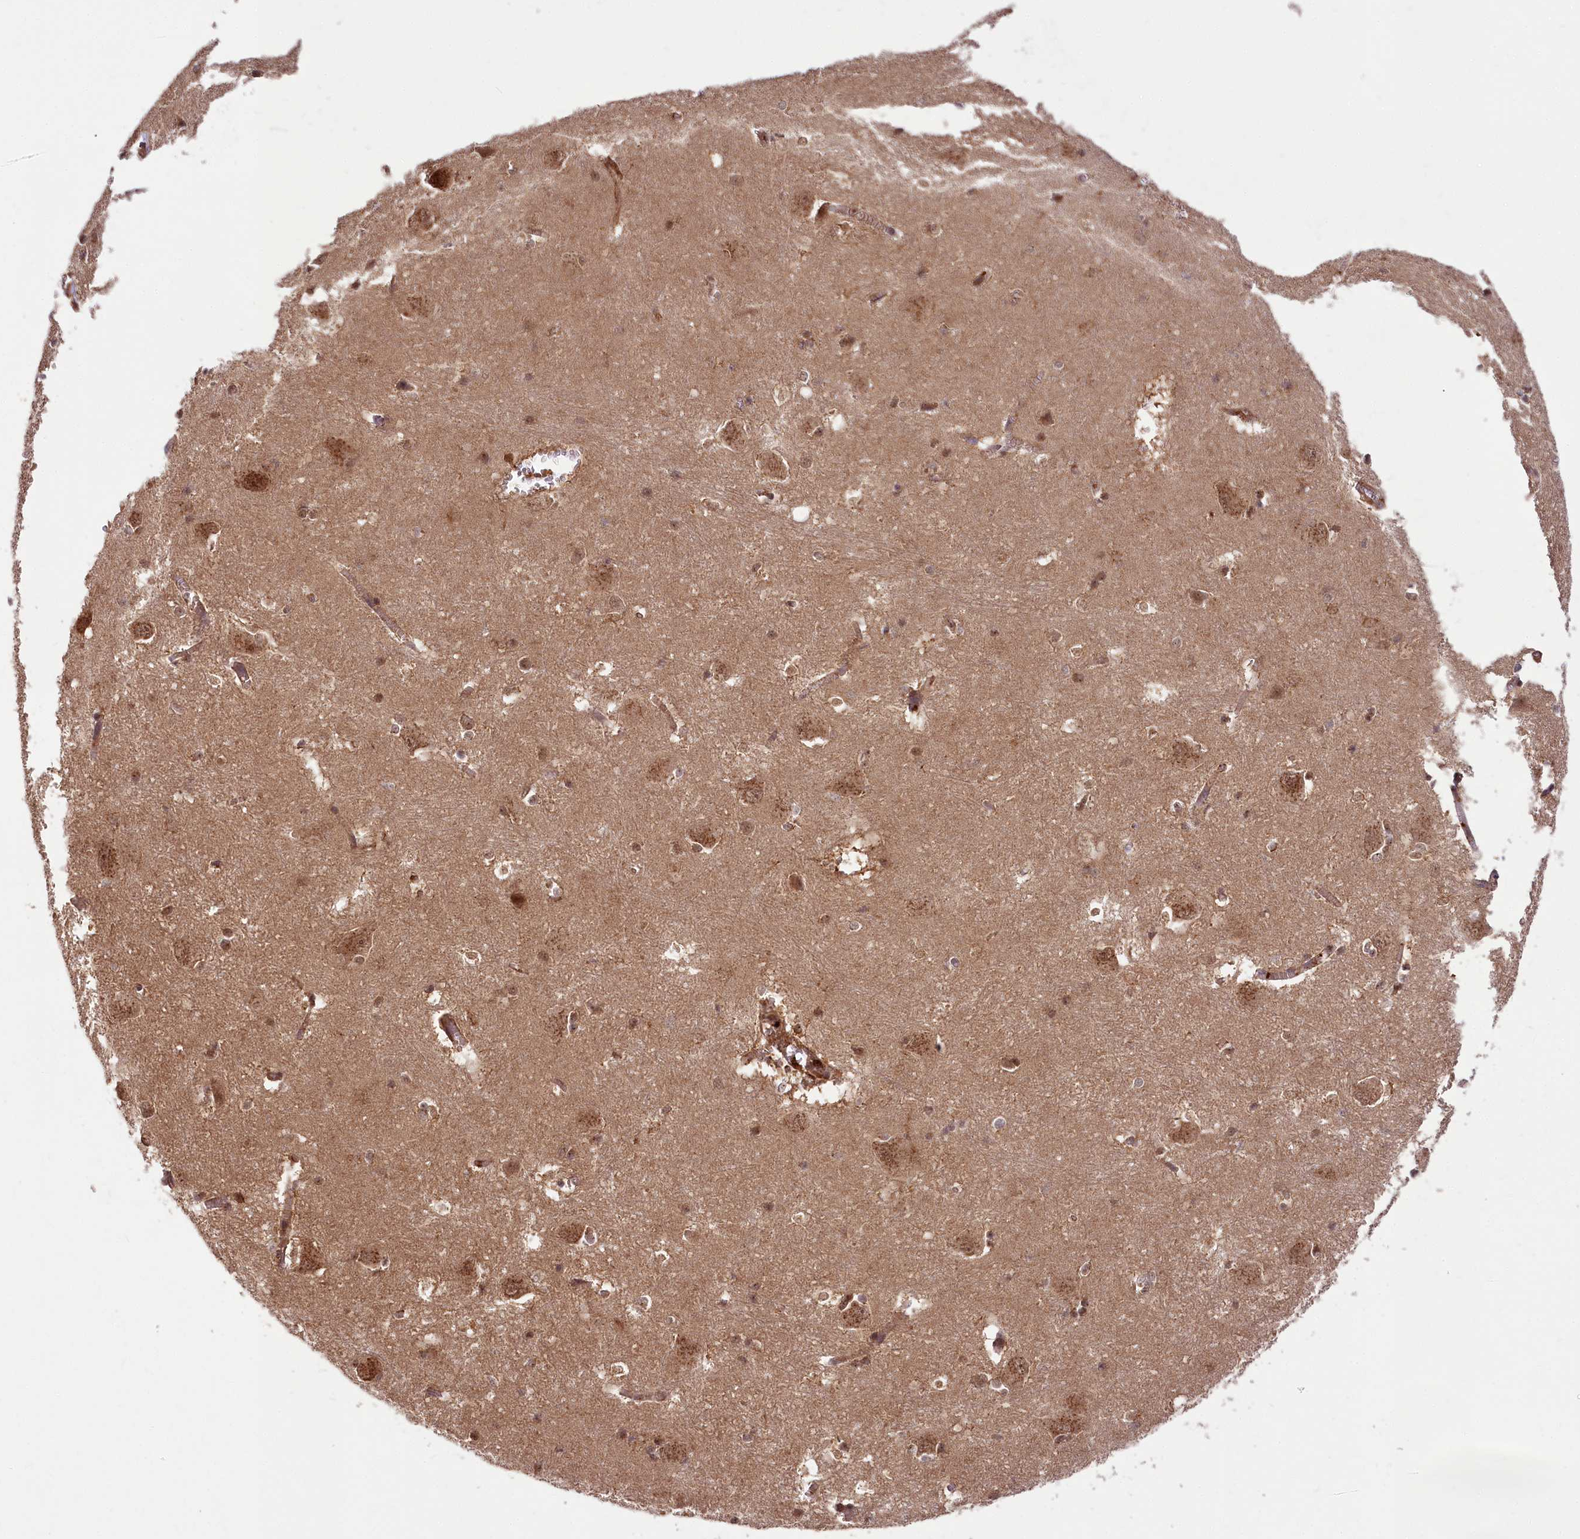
{"staining": {"intensity": "moderate", "quantity": "25%-75%", "location": "cytoplasmic/membranous,nuclear"}, "tissue": "caudate", "cell_type": "Glial cells", "image_type": "normal", "snomed": [{"axis": "morphology", "description": "Normal tissue, NOS"}, {"axis": "topography", "description": "Lateral ventricle wall"}], "caption": "Brown immunohistochemical staining in normal caudate shows moderate cytoplasmic/membranous,nuclear staining in approximately 25%-75% of glial cells. Nuclei are stained in blue.", "gene": "CARD19", "patient": {"sex": "male", "age": 37}}